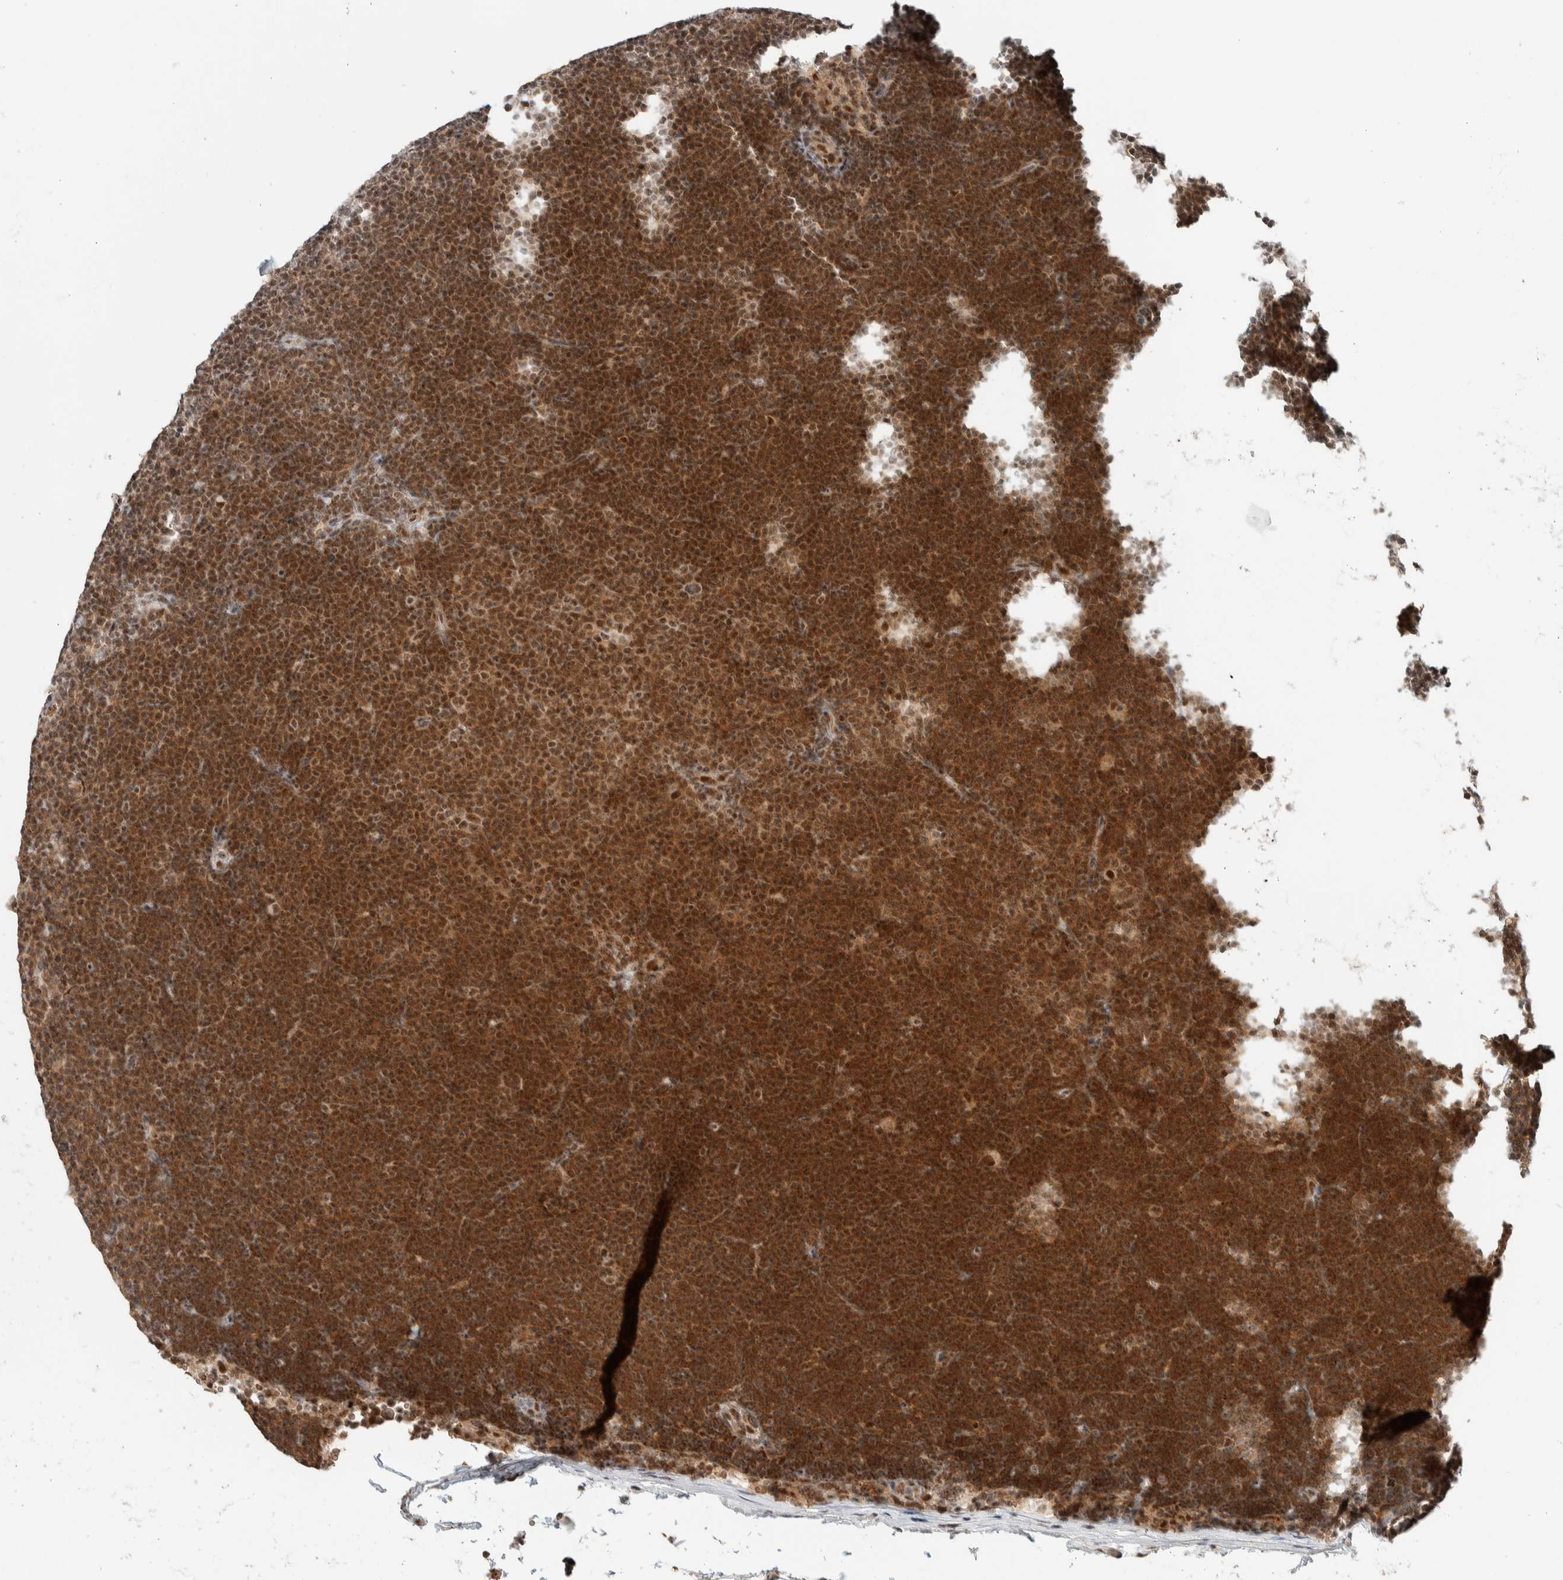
{"staining": {"intensity": "strong", "quantity": ">75%", "location": "nuclear"}, "tissue": "lymphoma", "cell_type": "Tumor cells", "image_type": "cancer", "snomed": [{"axis": "morphology", "description": "Malignant lymphoma, non-Hodgkin's type, Low grade"}, {"axis": "topography", "description": "Lymph node"}], "caption": "A histopathology image of lymphoma stained for a protein exhibits strong nuclear brown staining in tumor cells.", "gene": "ZBTB2", "patient": {"sex": "female", "age": 53}}